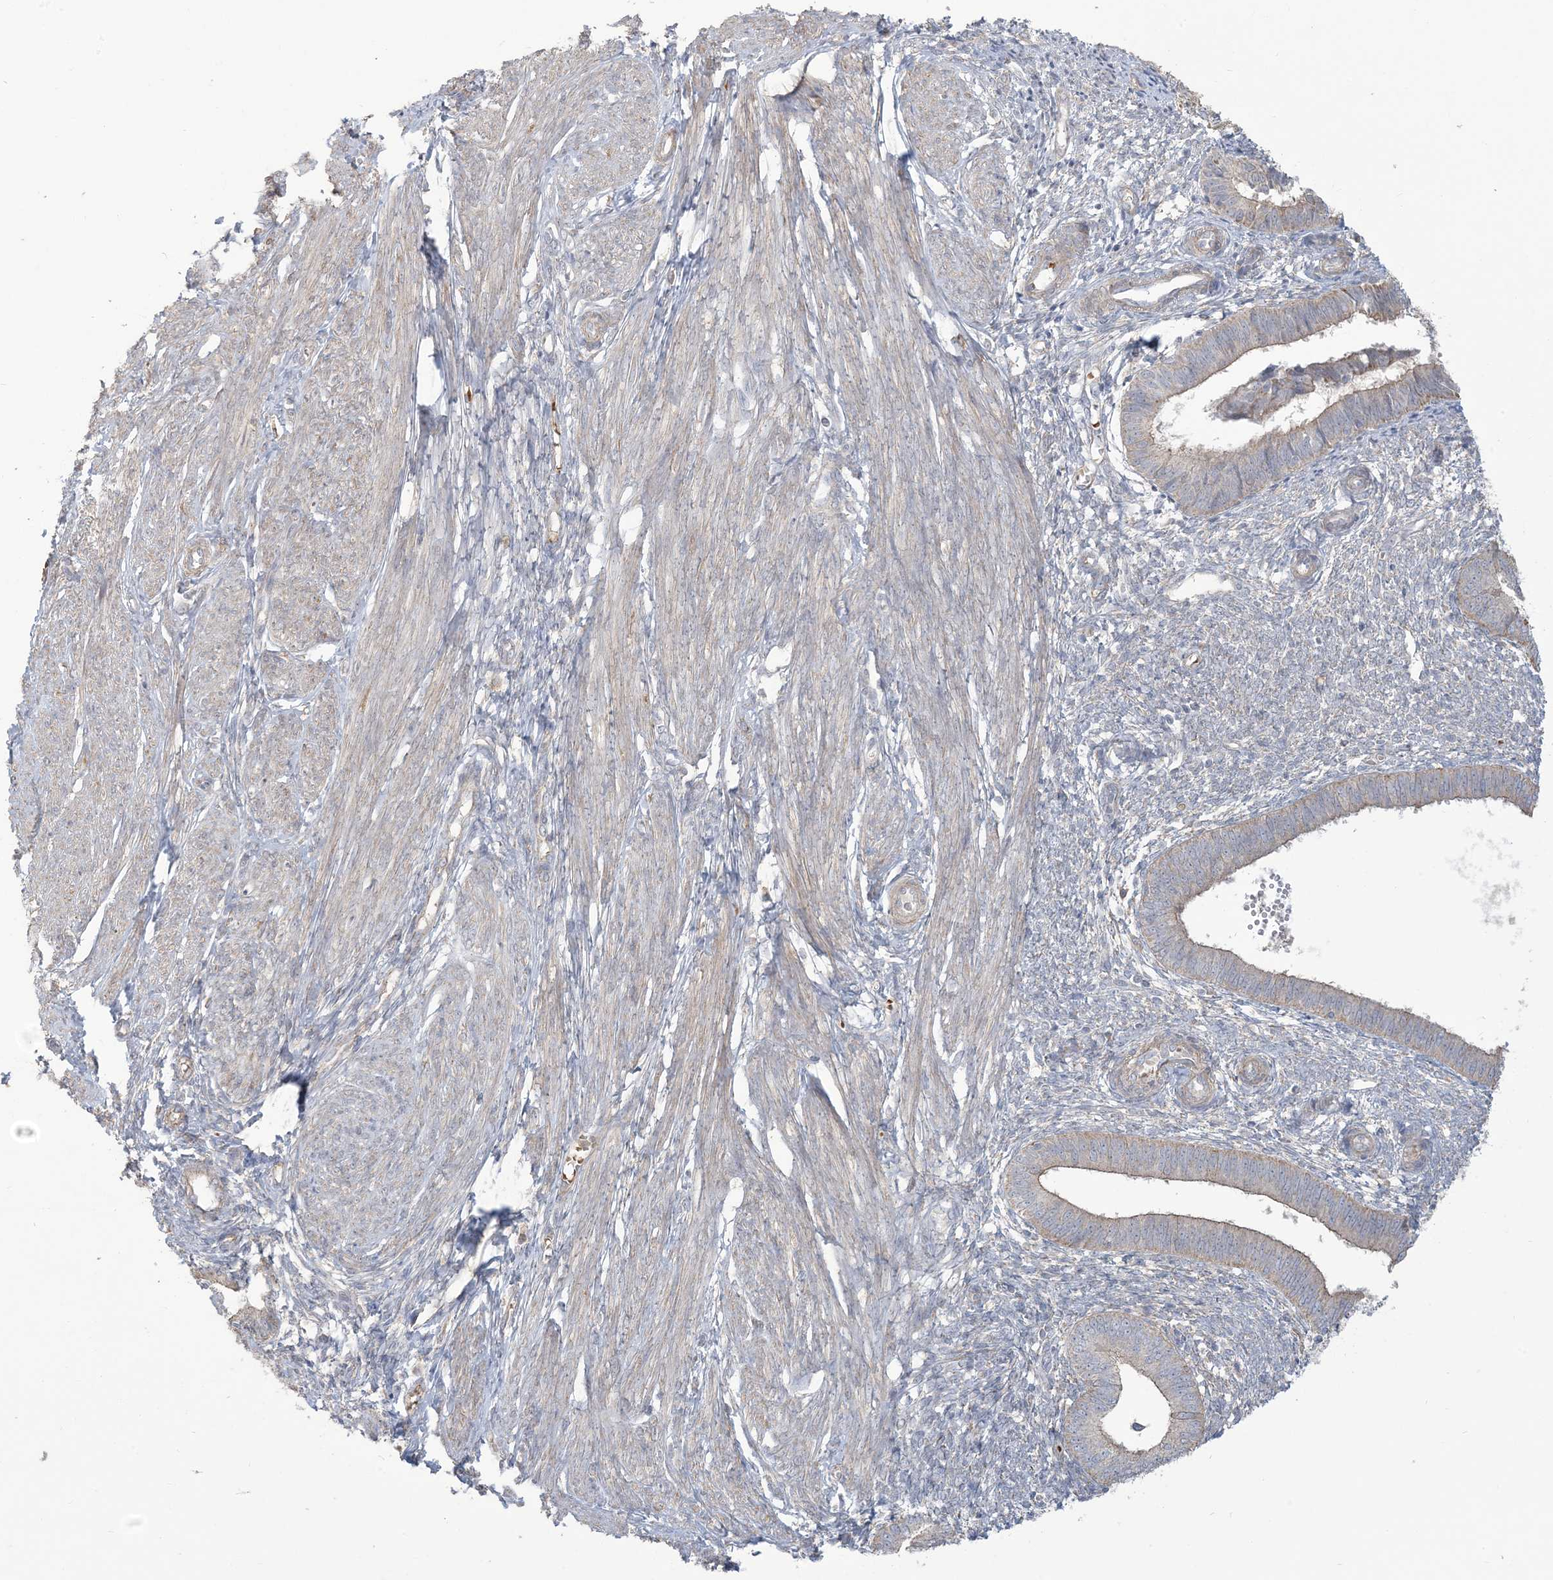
{"staining": {"intensity": "negative", "quantity": "none", "location": "none"}, "tissue": "endometrium", "cell_type": "Cells in endometrial stroma", "image_type": "normal", "snomed": [{"axis": "morphology", "description": "Normal tissue, NOS"}, {"axis": "topography", "description": "Endometrium"}], "caption": "Human endometrium stained for a protein using immunohistochemistry (IHC) displays no positivity in cells in endometrial stroma.", "gene": "KLHL18", "patient": {"sex": "female", "age": 46}}